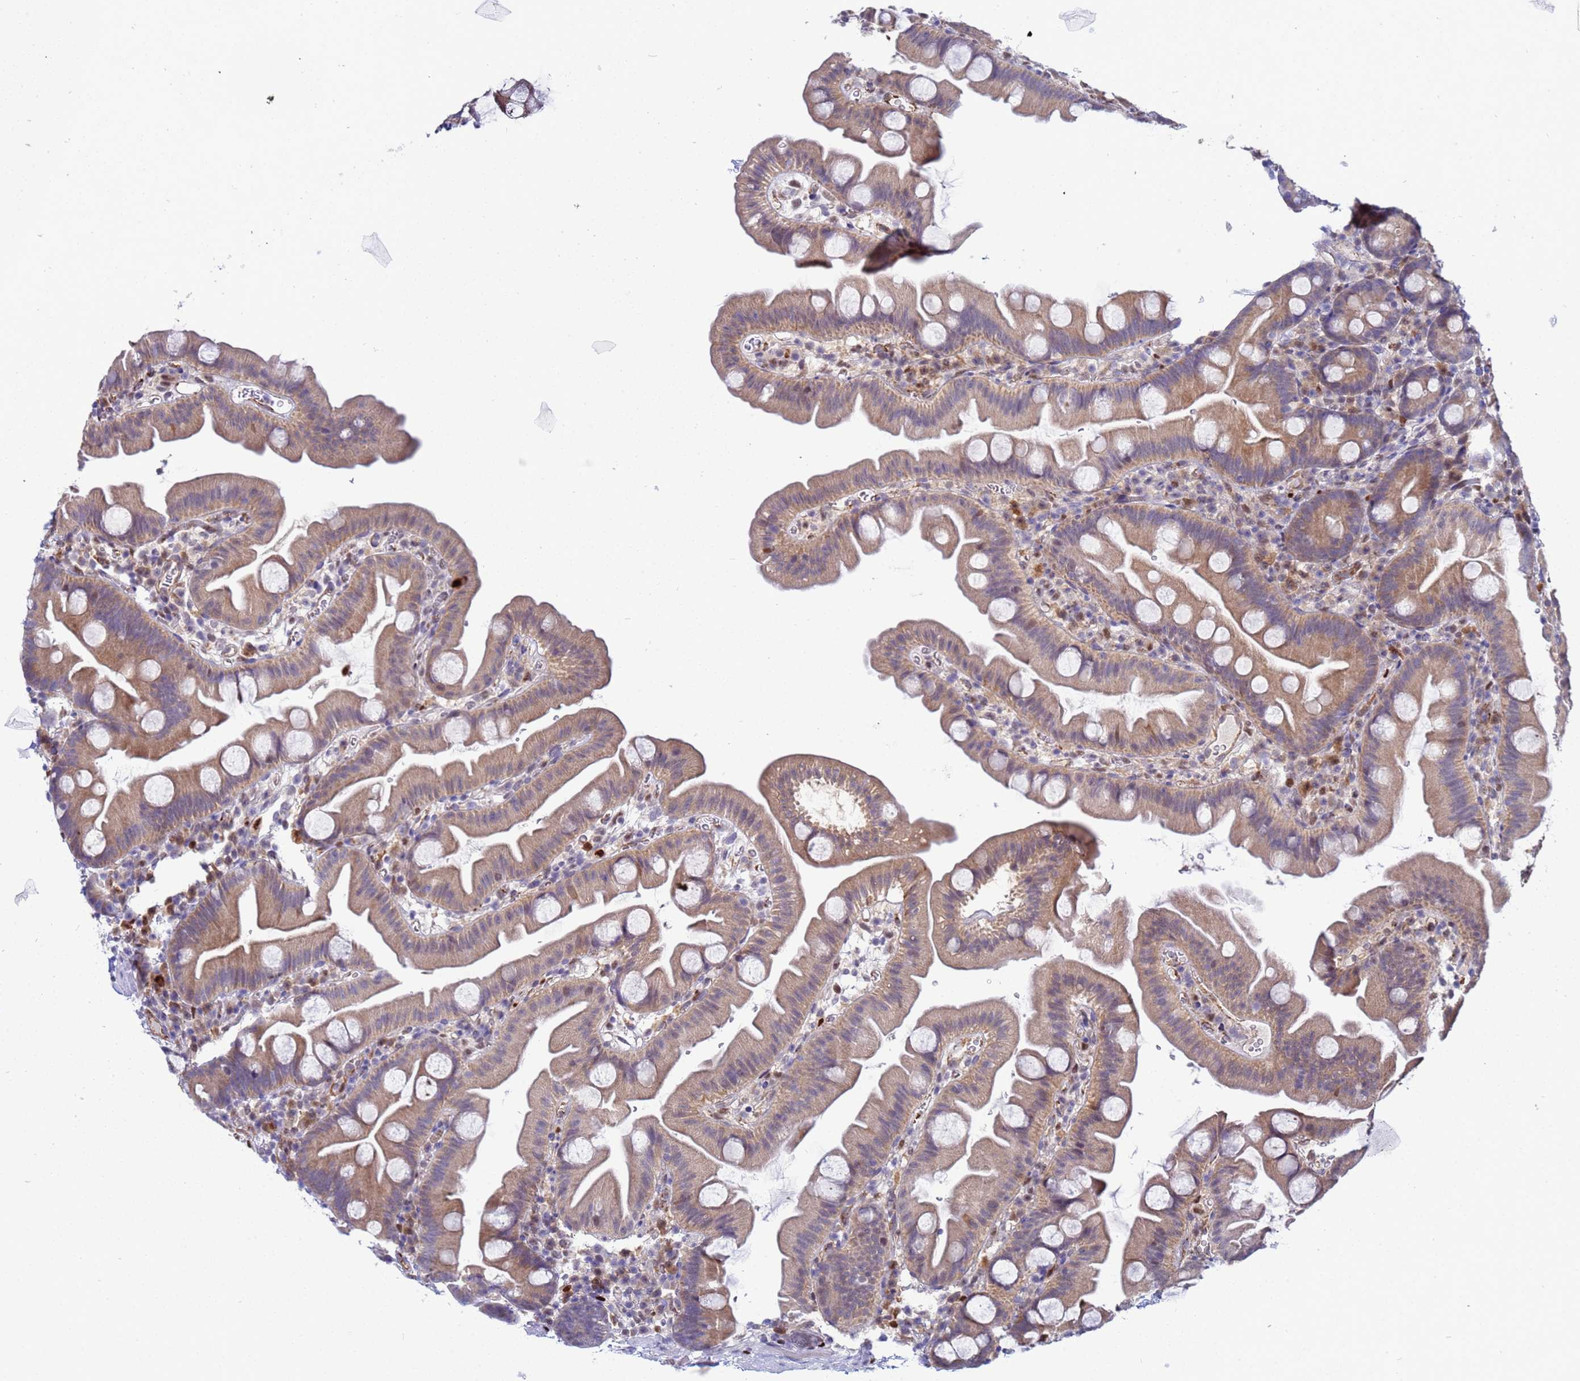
{"staining": {"intensity": "moderate", "quantity": "25%-75%", "location": "cytoplasmic/membranous"}, "tissue": "small intestine", "cell_type": "Glandular cells", "image_type": "normal", "snomed": [{"axis": "morphology", "description": "Normal tissue, NOS"}, {"axis": "topography", "description": "Small intestine"}], "caption": "Immunohistochemistry (IHC) (DAB) staining of unremarkable human small intestine exhibits moderate cytoplasmic/membranous protein expression in approximately 25%-75% of glandular cells. The protein is stained brown, and the nuclei are stained in blue (DAB (3,3'-diaminobenzidine) IHC with brightfield microscopy, high magnification).", "gene": "SLC25A37", "patient": {"sex": "female", "age": 68}}